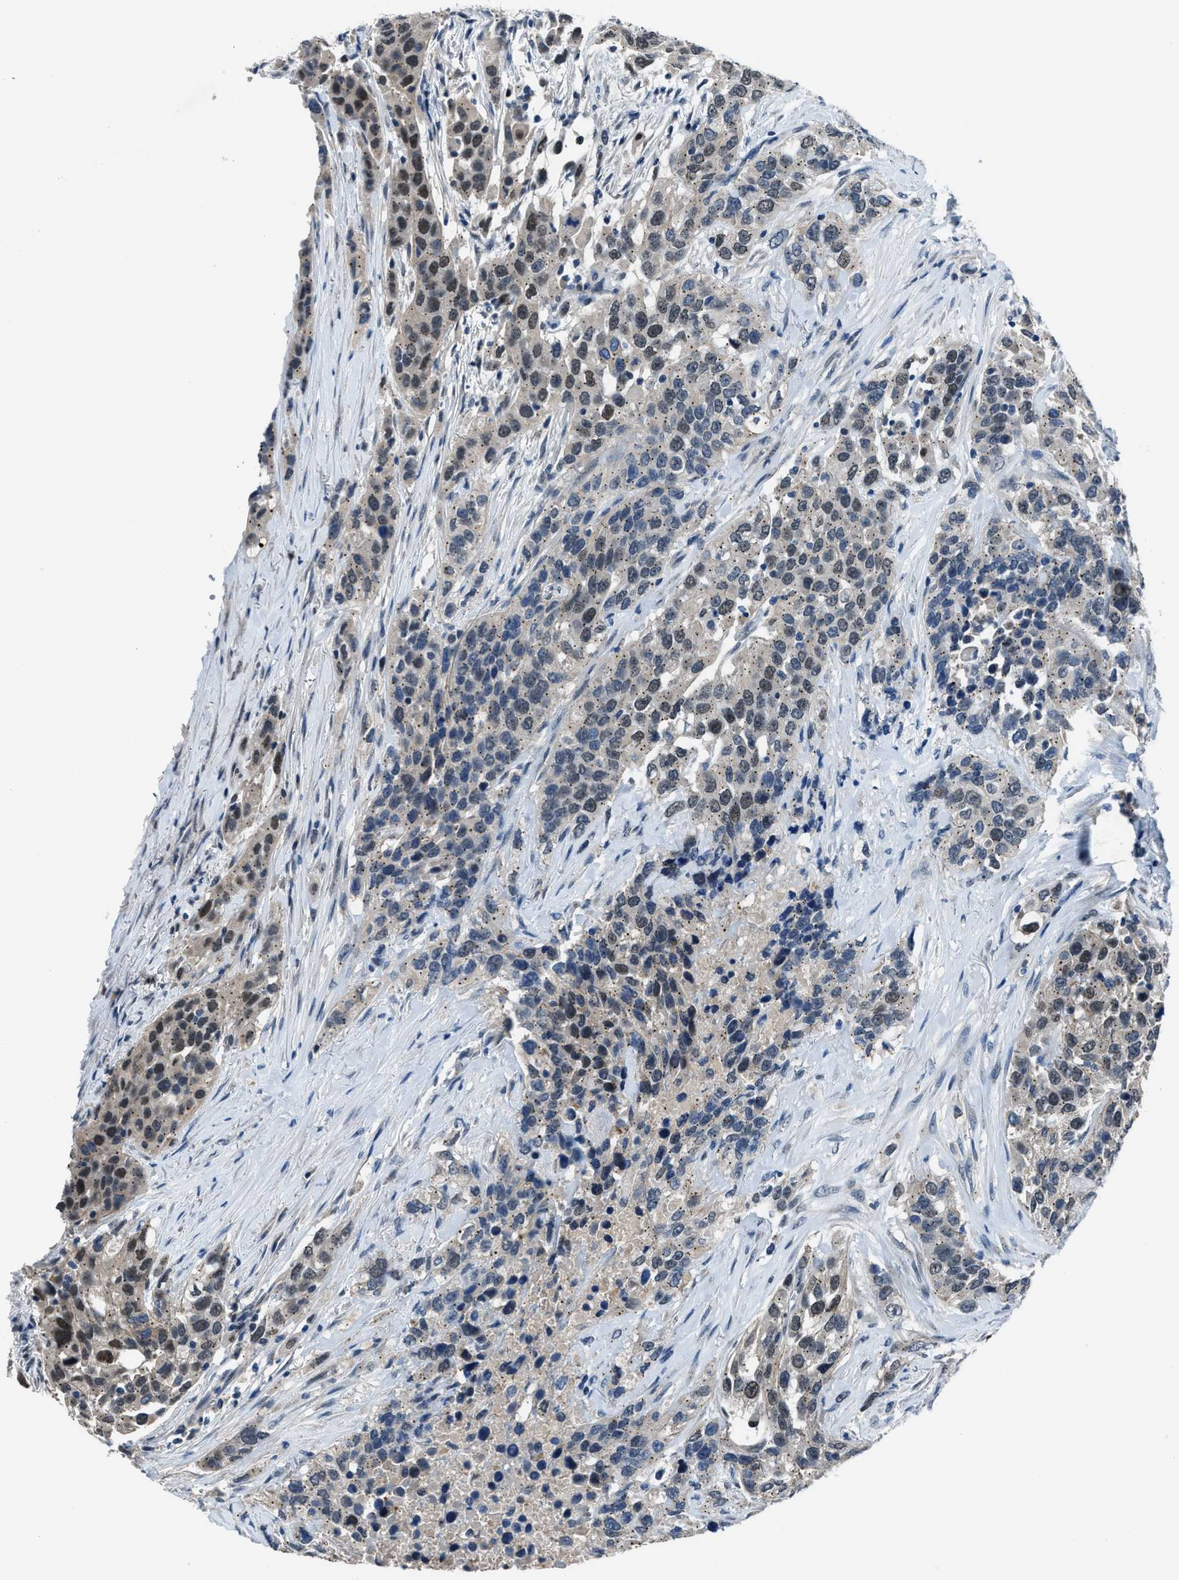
{"staining": {"intensity": "moderate", "quantity": "25%-75%", "location": "nuclear"}, "tissue": "urothelial cancer", "cell_type": "Tumor cells", "image_type": "cancer", "snomed": [{"axis": "morphology", "description": "Urothelial carcinoma, High grade"}, {"axis": "topography", "description": "Urinary bladder"}], "caption": "Urothelial cancer was stained to show a protein in brown. There is medium levels of moderate nuclear staining in about 25%-75% of tumor cells.", "gene": "DUSP19", "patient": {"sex": "female", "age": 80}}